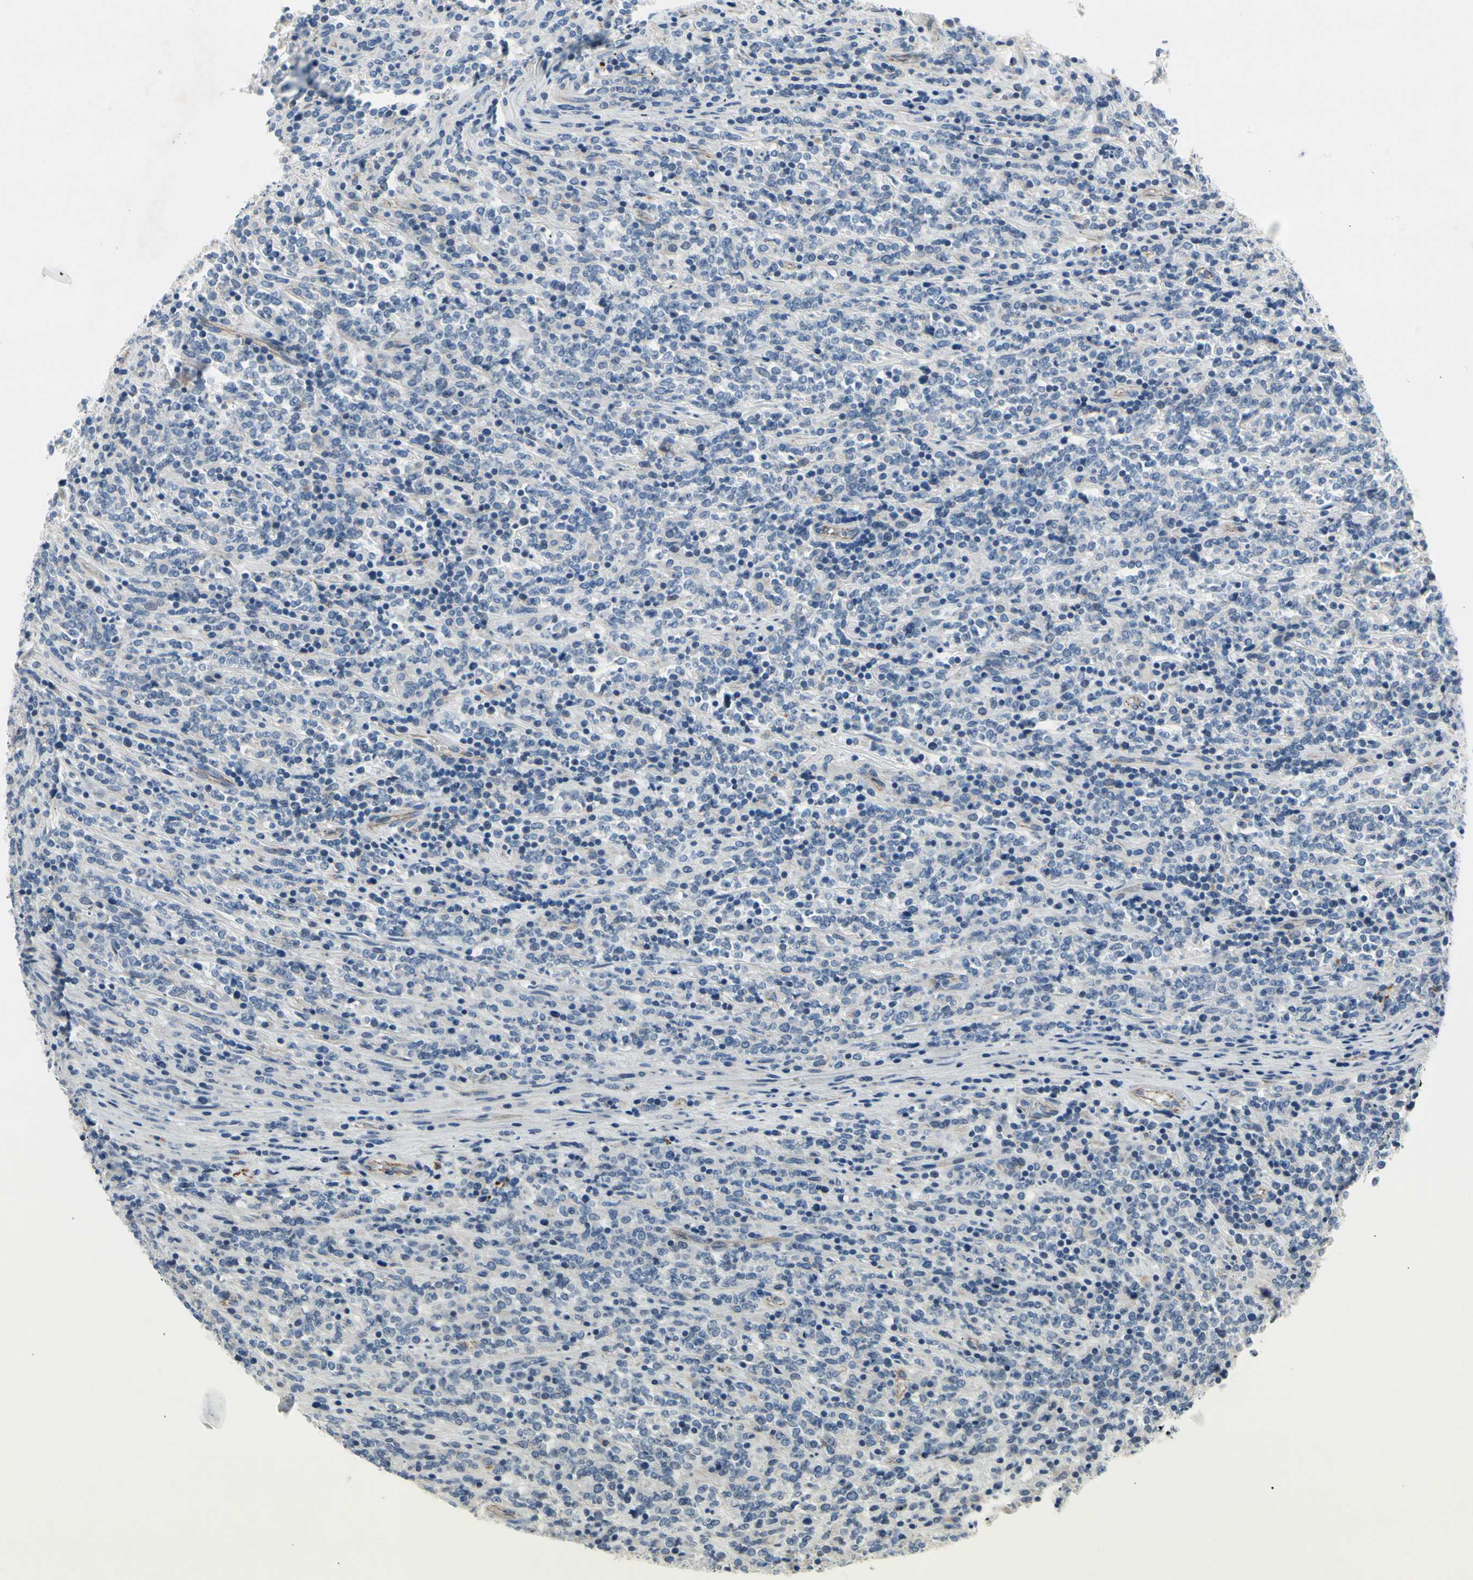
{"staining": {"intensity": "negative", "quantity": "none", "location": "none"}, "tissue": "lymphoma", "cell_type": "Tumor cells", "image_type": "cancer", "snomed": [{"axis": "morphology", "description": "Malignant lymphoma, non-Hodgkin's type, High grade"}, {"axis": "topography", "description": "Soft tissue"}], "caption": "High magnification brightfield microscopy of malignant lymphoma, non-Hodgkin's type (high-grade) stained with DAB (3,3'-diaminobenzidine) (brown) and counterstained with hematoxylin (blue): tumor cells show no significant positivity.", "gene": "LGR6", "patient": {"sex": "male", "age": 18}}